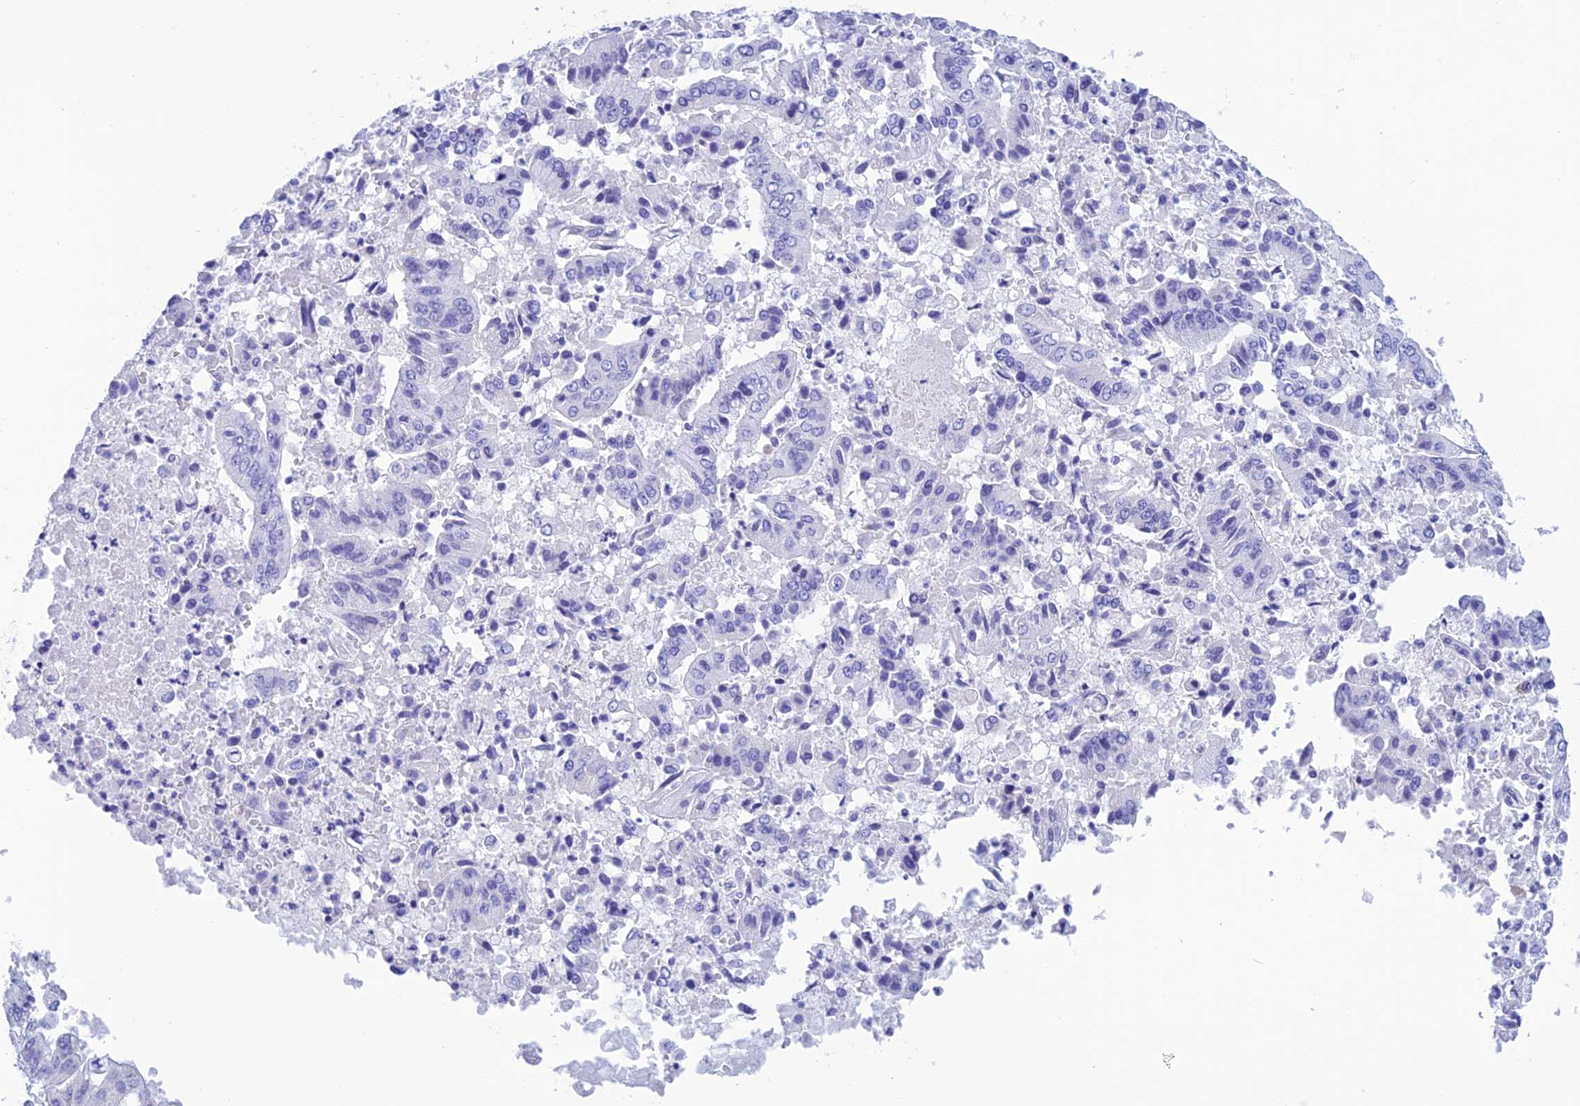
{"staining": {"intensity": "negative", "quantity": "none", "location": "none"}, "tissue": "pancreatic cancer", "cell_type": "Tumor cells", "image_type": "cancer", "snomed": [{"axis": "morphology", "description": "Adenocarcinoma, NOS"}, {"axis": "topography", "description": "Pancreas"}], "caption": "Human pancreatic cancer (adenocarcinoma) stained for a protein using immunohistochemistry (IHC) reveals no positivity in tumor cells.", "gene": "NXPE4", "patient": {"sex": "female", "age": 77}}